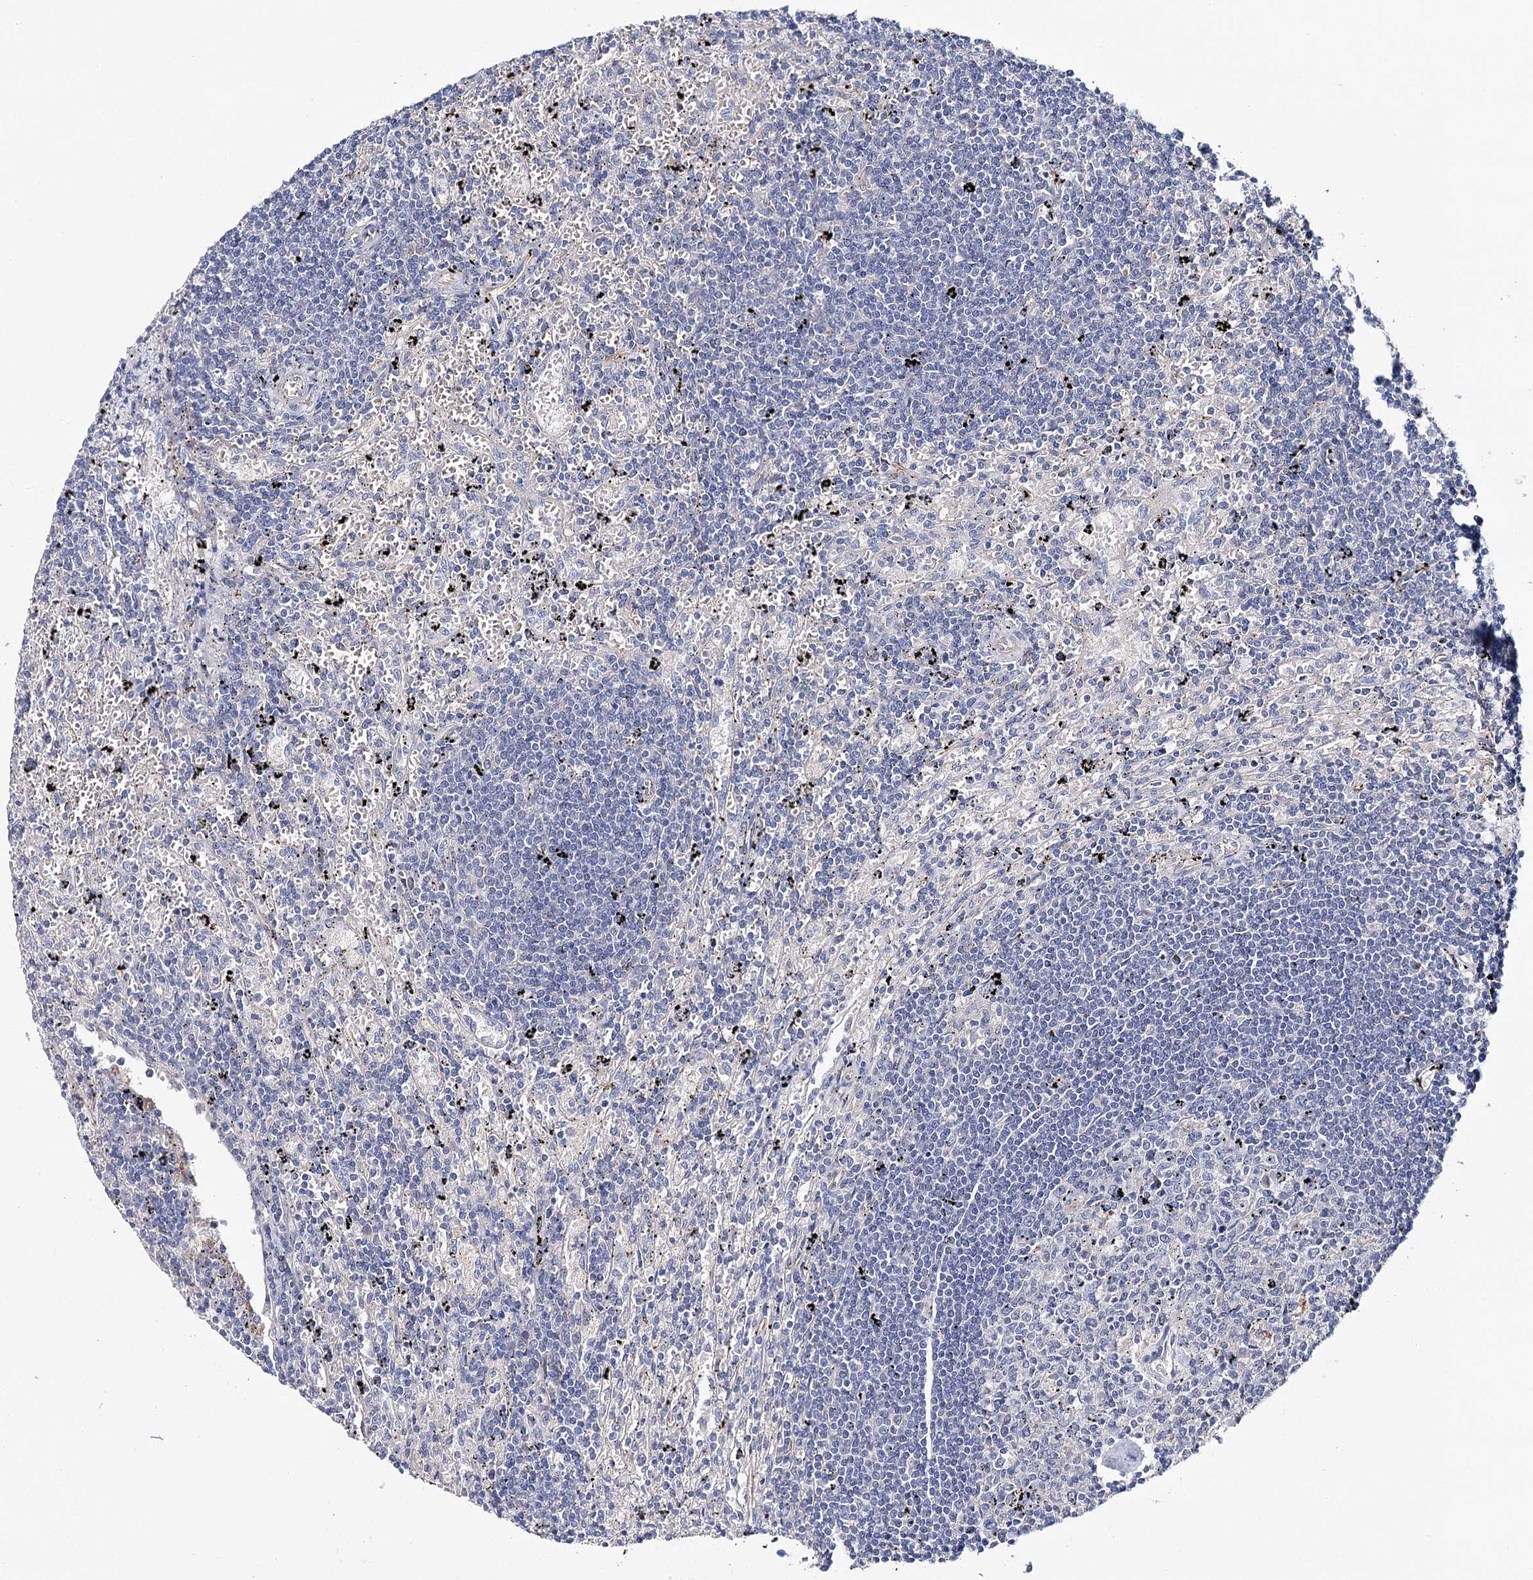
{"staining": {"intensity": "negative", "quantity": "none", "location": "none"}, "tissue": "lymphoma", "cell_type": "Tumor cells", "image_type": "cancer", "snomed": [{"axis": "morphology", "description": "Malignant lymphoma, non-Hodgkin's type, Low grade"}, {"axis": "topography", "description": "Spleen"}], "caption": "An IHC micrograph of malignant lymphoma, non-Hodgkin's type (low-grade) is shown. There is no staining in tumor cells of malignant lymphoma, non-Hodgkin's type (low-grade). (IHC, brightfield microscopy, high magnification).", "gene": "EPYC", "patient": {"sex": "male", "age": 76}}